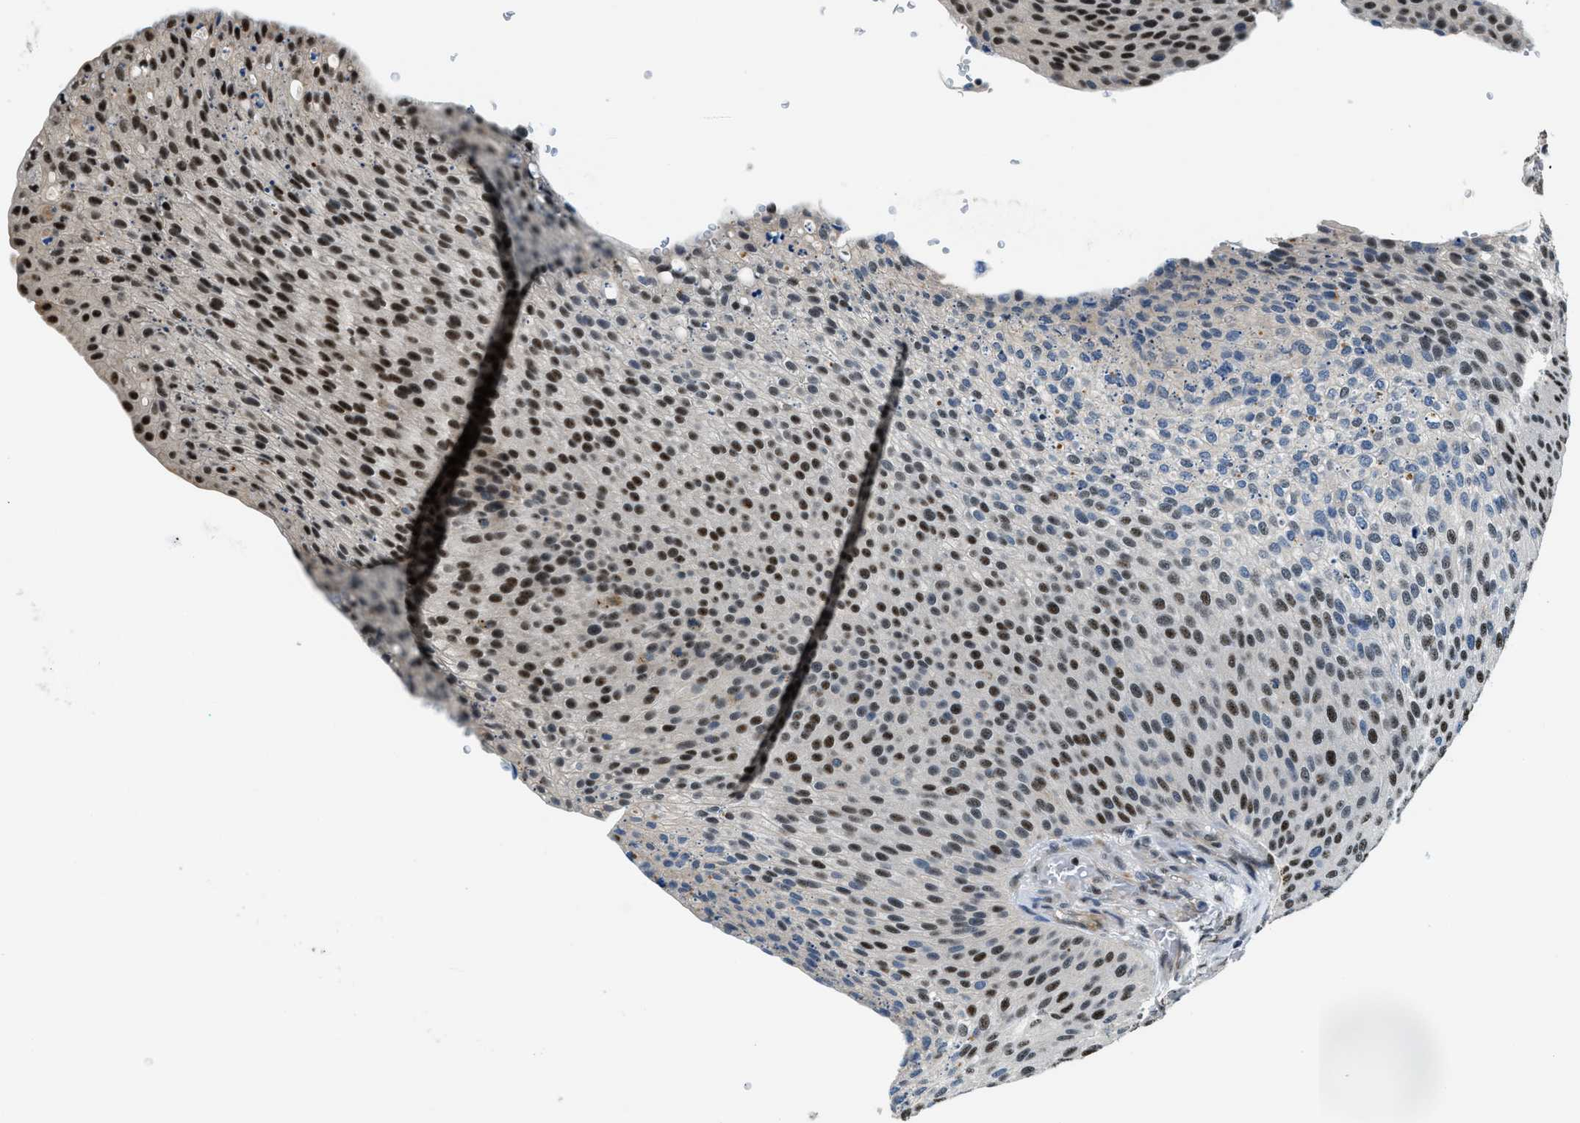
{"staining": {"intensity": "strong", "quantity": "25%-75%", "location": "nuclear"}, "tissue": "urothelial cancer", "cell_type": "Tumor cells", "image_type": "cancer", "snomed": [{"axis": "morphology", "description": "Urothelial carcinoma, Low grade"}, {"axis": "topography", "description": "Smooth muscle"}, {"axis": "topography", "description": "Urinary bladder"}], "caption": "Protein analysis of urothelial carcinoma (low-grade) tissue demonstrates strong nuclear positivity in about 25%-75% of tumor cells.", "gene": "CFAP36", "patient": {"sex": "male", "age": 60}}